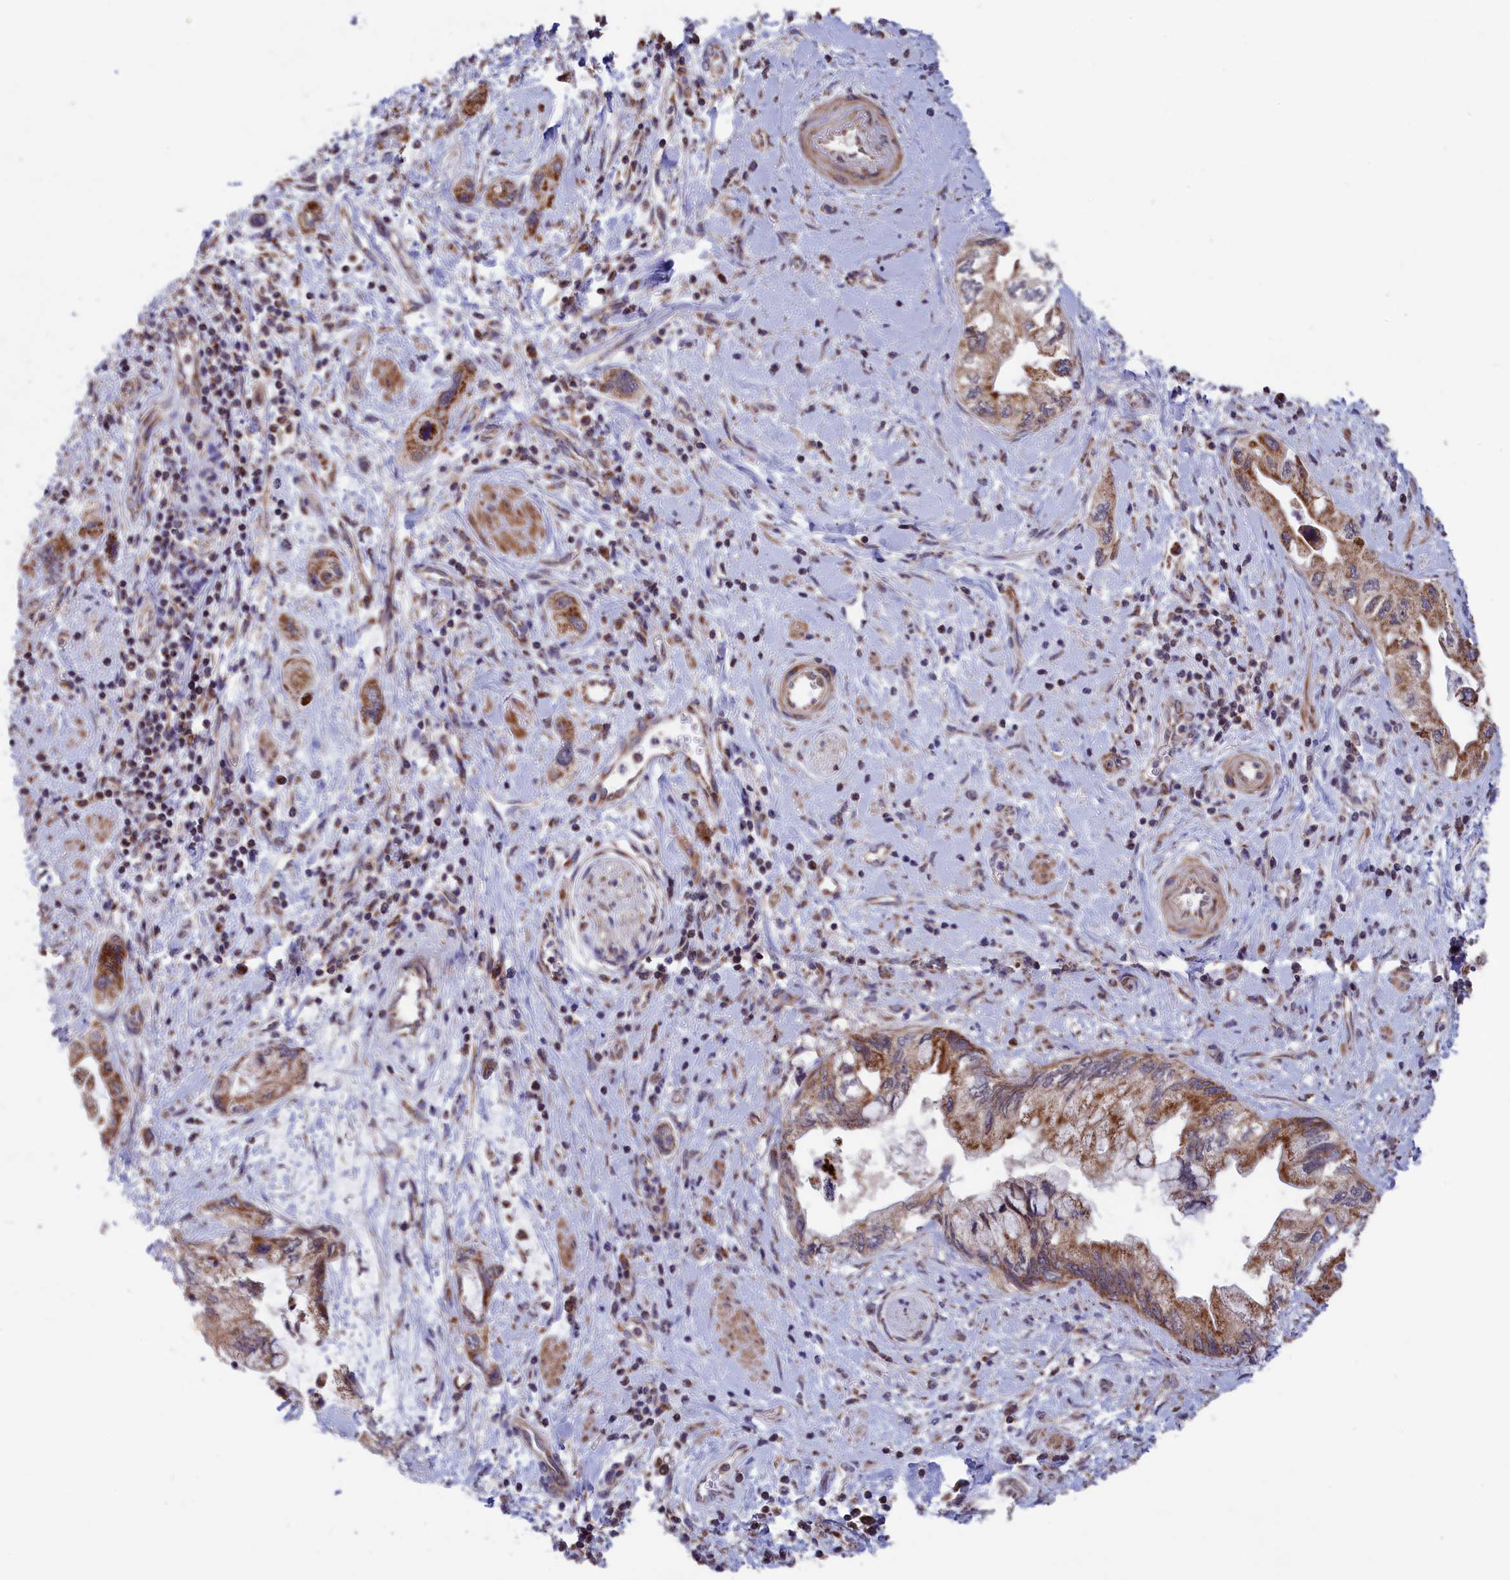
{"staining": {"intensity": "moderate", "quantity": ">75%", "location": "cytoplasmic/membranous"}, "tissue": "pancreatic cancer", "cell_type": "Tumor cells", "image_type": "cancer", "snomed": [{"axis": "morphology", "description": "Adenocarcinoma, NOS"}, {"axis": "topography", "description": "Pancreas"}], "caption": "About >75% of tumor cells in human adenocarcinoma (pancreatic) exhibit moderate cytoplasmic/membranous protein positivity as visualized by brown immunohistochemical staining.", "gene": "TIMM44", "patient": {"sex": "female", "age": 73}}